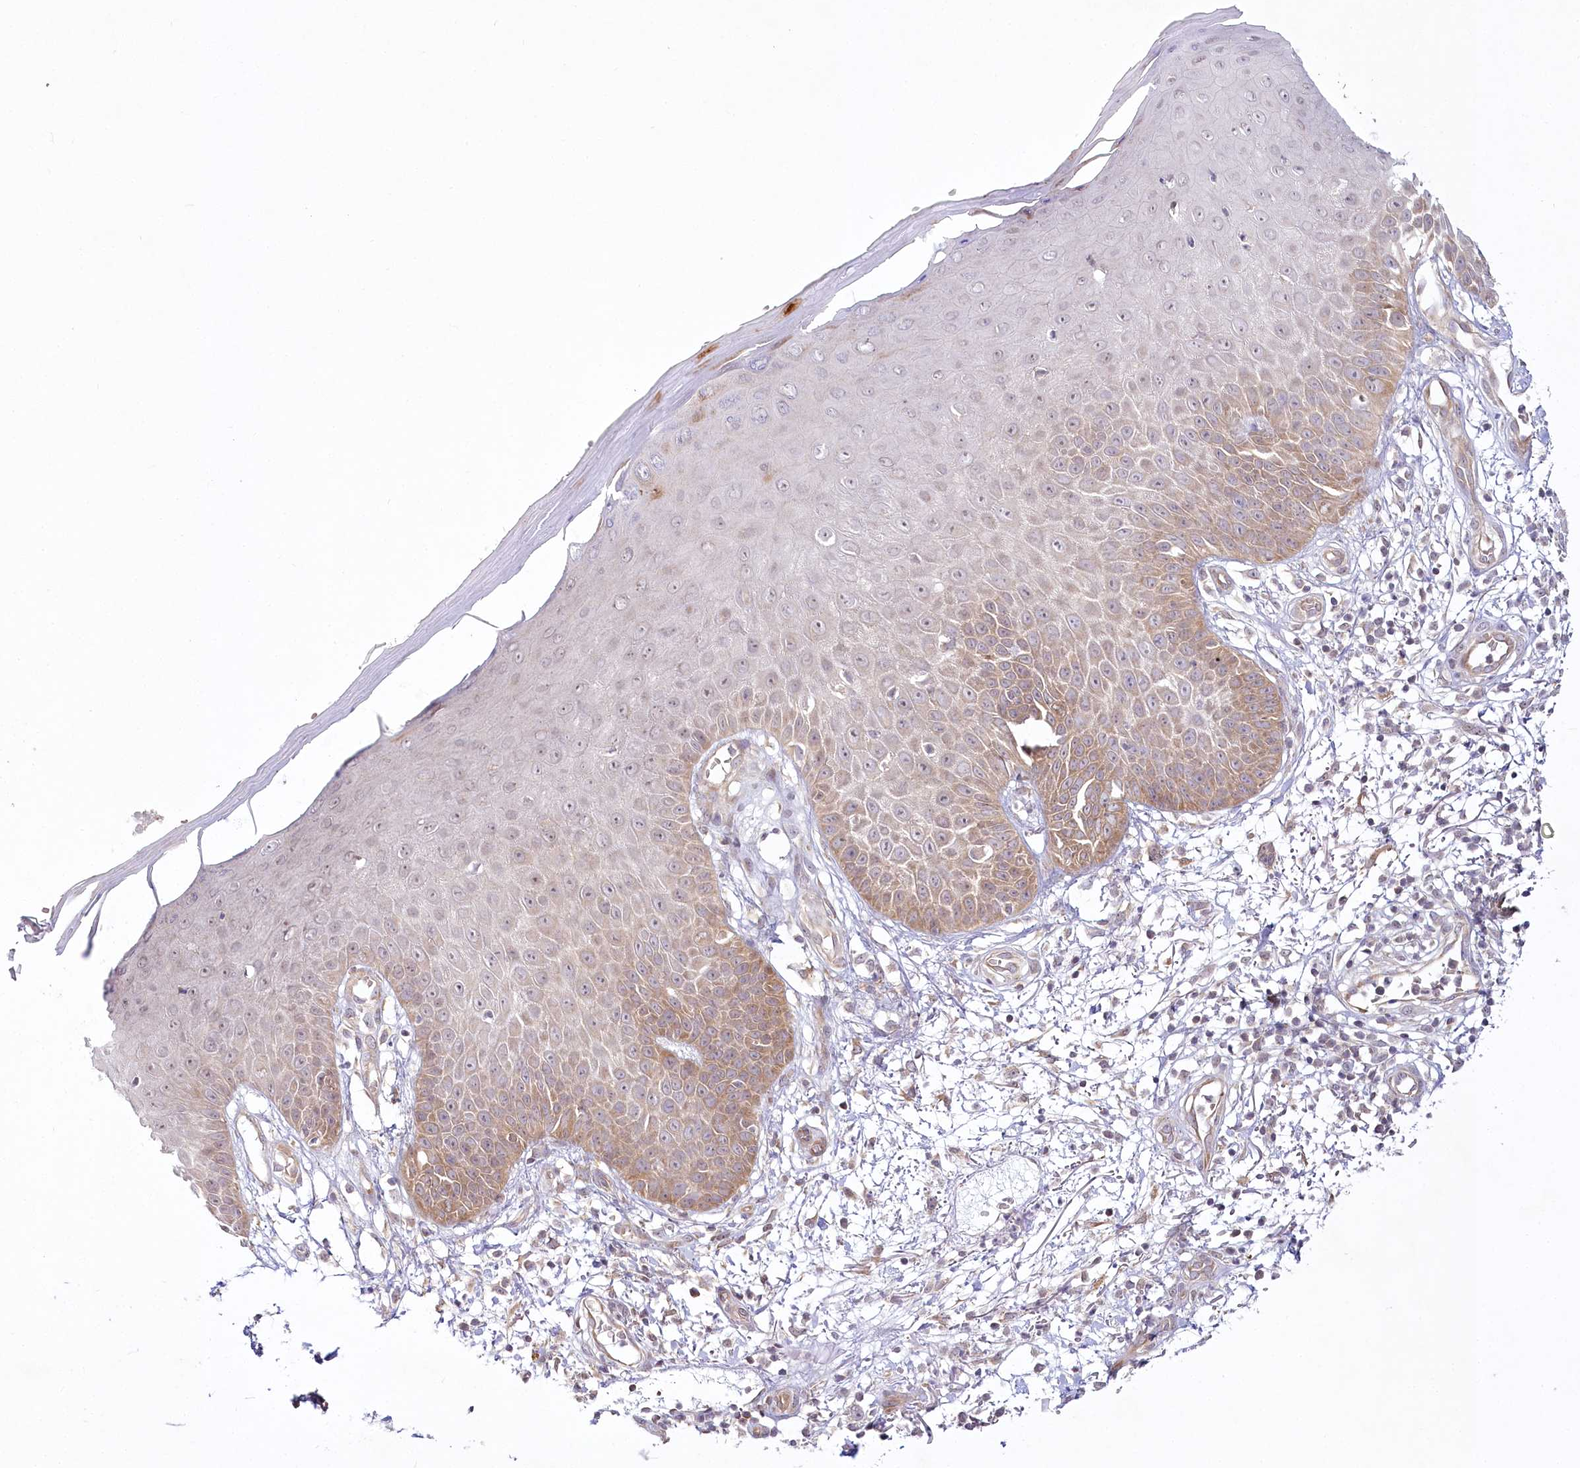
{"staining": {"intensity": "moderate", "quantity": "25%-75%", "location": "cytoplasmic/membranous"}, "tissue": "skin", "cell_type": "Fibroblasts", "image_type": "normal", "snomed": [{"axis": "morphology", "description": "Normal tissue, NOS"}, {"axis": "morphology", "description": "Inflammation, NOS"}, {"axis": "topography", "description": "Skin"}], "caption": "Unremarkable skin was stained to show a protein in brown. There is medium levels of moderate cytoplasmic/membranous expression in about 25%-75% of fibroblasts. Nuclei are stained in blue.", "gene": "INPP4B", "patient": {"sex": "female", "age": 44}}